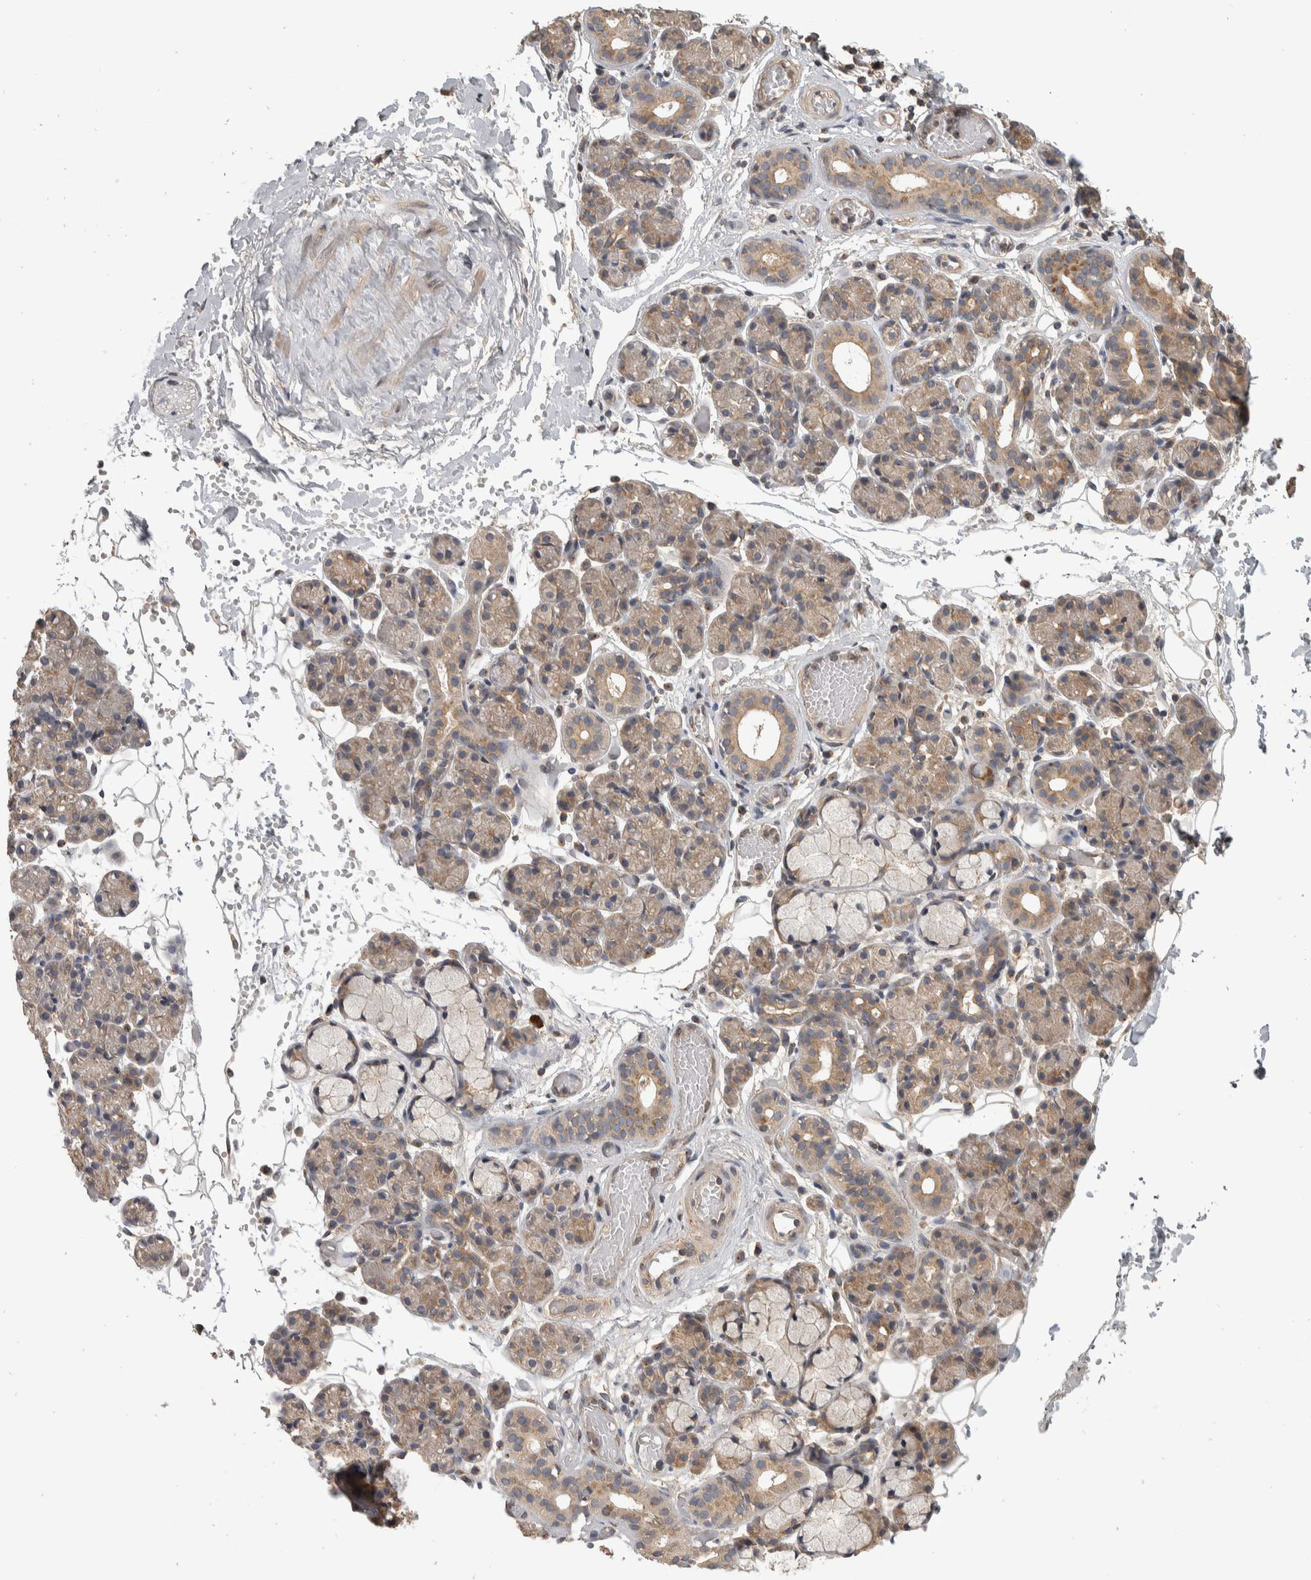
{"staining": {"intensity": "moderate", "quantity": "<25%", "location": "cytoplasmic/membranous"}, "tissue": "salivary gland", "cell_type": "Glandular cells", "image_type": "normal", "snomed": [{"axis": "morphology", "description": "Normal tissue, NOS"}, {"axis": "topography", "description": "Salivary gland"}], "caption": "Protein expression analysis of unremarkable human salivary gland reveals moderate cytoplasmic/membranous expression in about <25% of glandular cells. (IHC, brightfield microscopy, high magnification).", "gene": "IFRD1", "patient": {"sex": "male", "age": 63}}